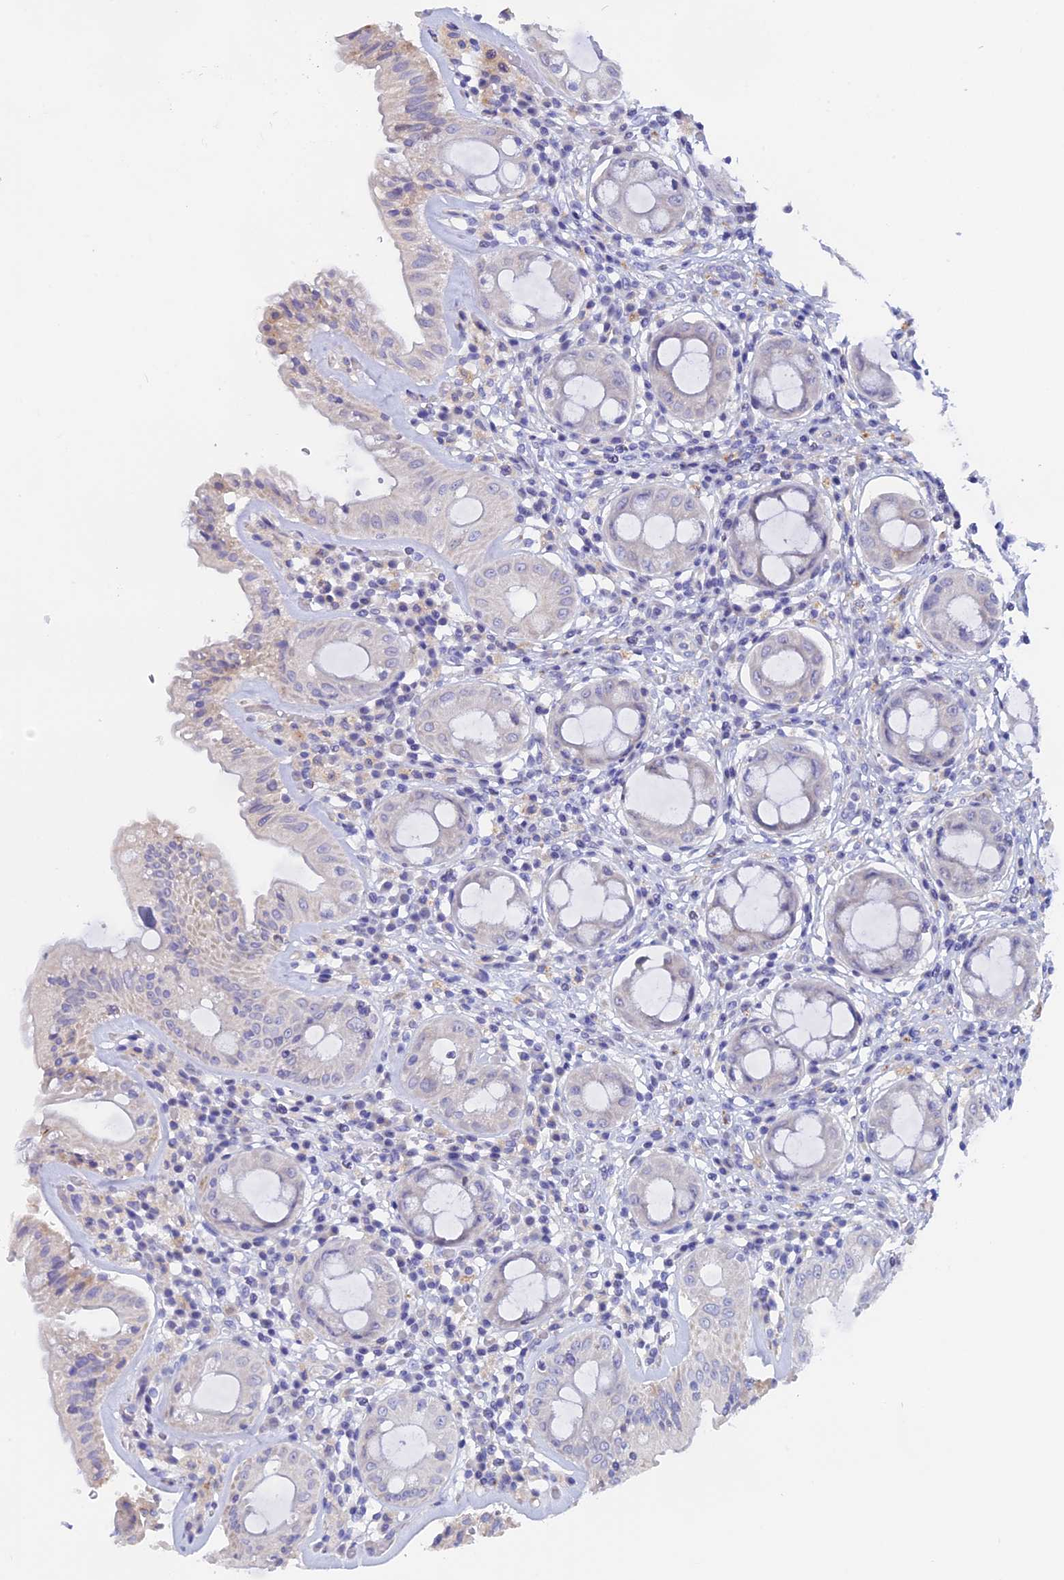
{"staining": {"intensity": "negative", "quantity": "none", "location": "none"}, "tissue": "rectum", "cell_type": "Glandular cells", "image_type": "normal", "snomed": [{"axis": "morphology", "description": "Normal tissue, NOS"}, {"axis": "topography", "description": "Rectum"}], "caption": "The micrograph demonstrates no significant staining in glandular cells of rectum.", "gene": "GLB1L", "patient": {"sex": "female", "age": 57}}